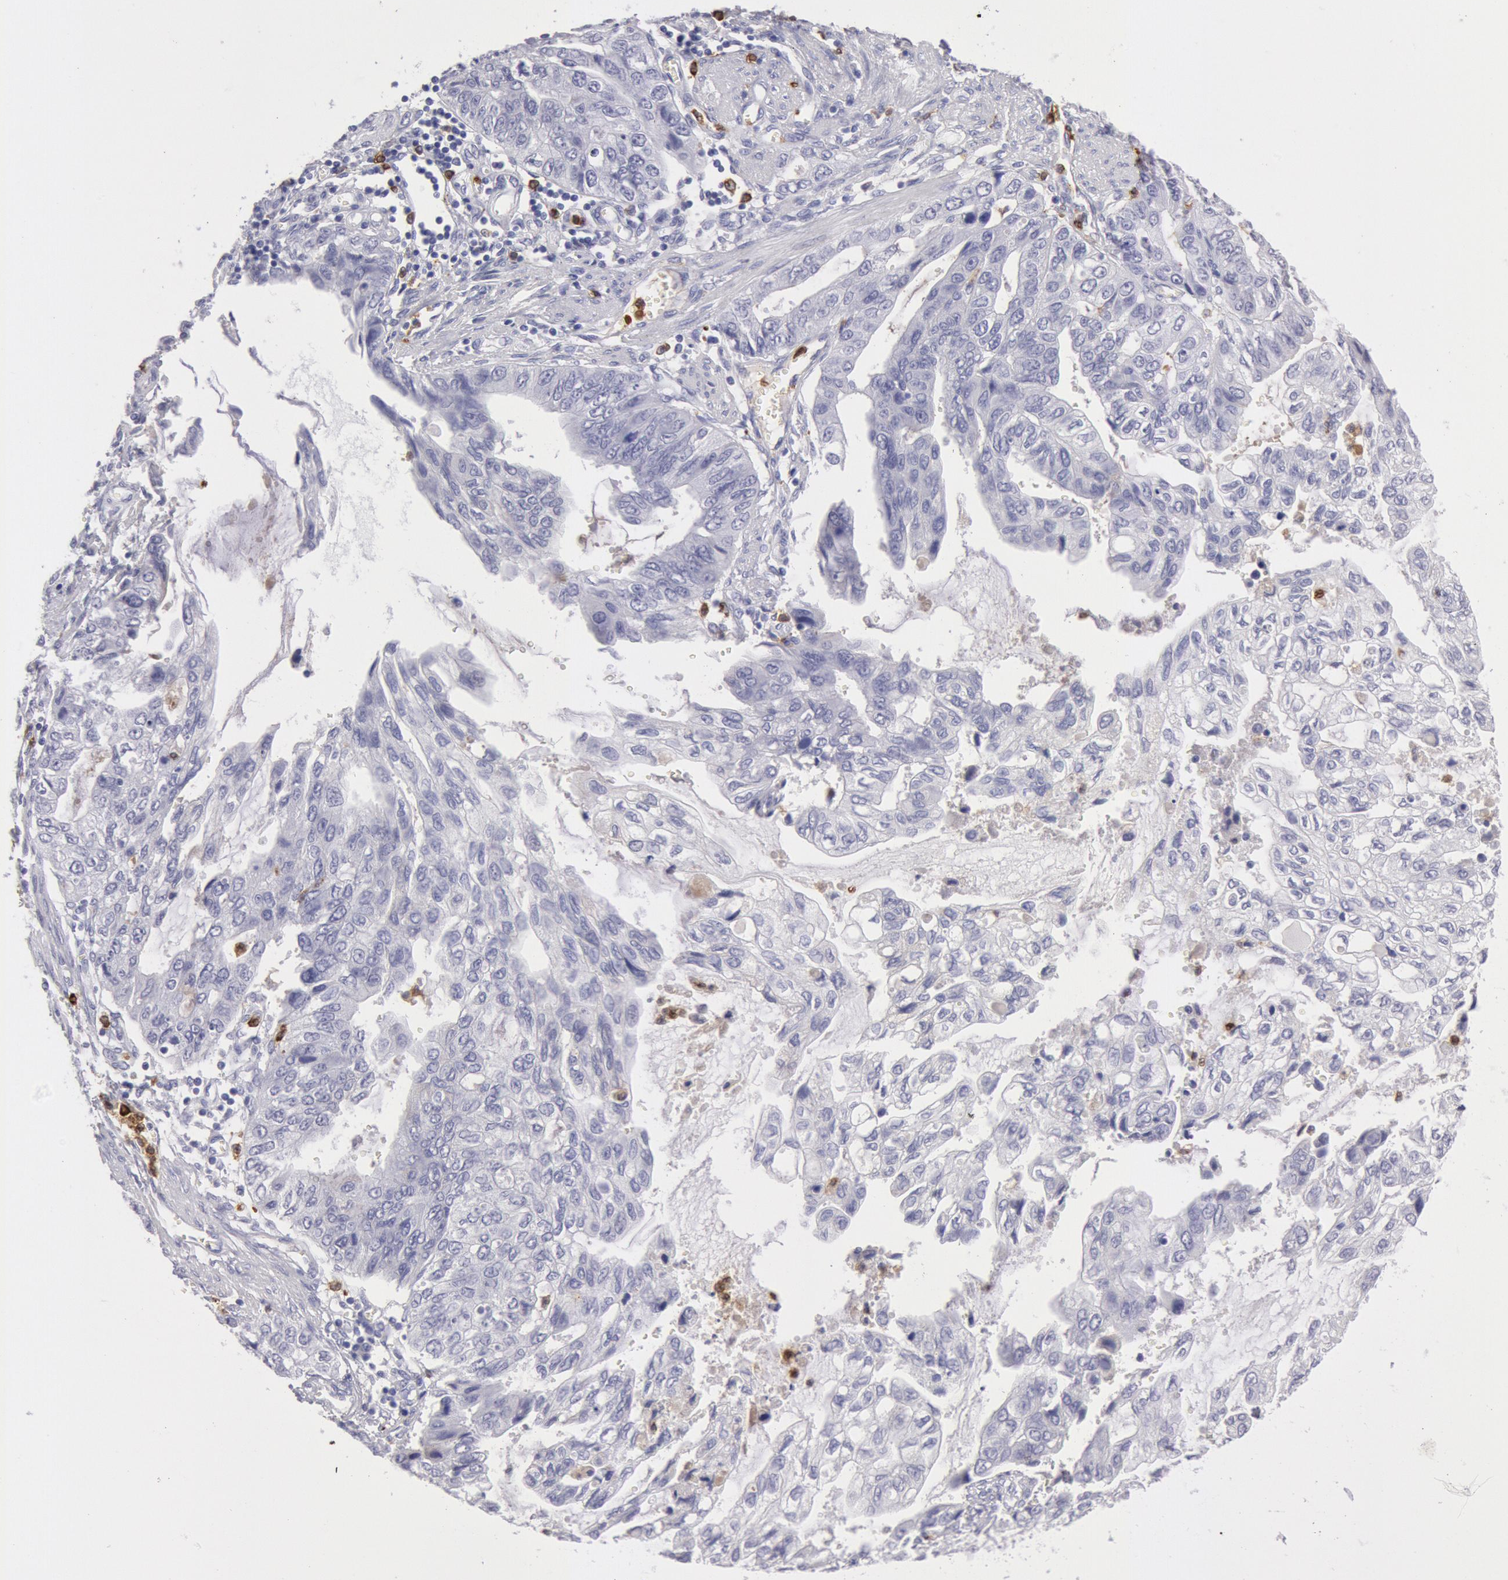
{"staining": {"intensity": "negative", "quantity": "none", "location": "none"}, "tissue": "stomach cancer", "cell_type": "Tumor cells", "image_type": "cancer", "snomed": [{"axis": "morphology", "description": "Adenocarcinoma, NOS"}, {"axis": "topography", "description": "Stomach, upper"}], "caption": "Histopathology image shows no significant protein staining in tumor cells of stomach adenocarcinoma. (DAB (3,3'-diaminobenzidine) immunohistochemistry with hematoxylin counter stain).", "gene": "FCN1", "patient": {"sex": "female", "age": 52}}